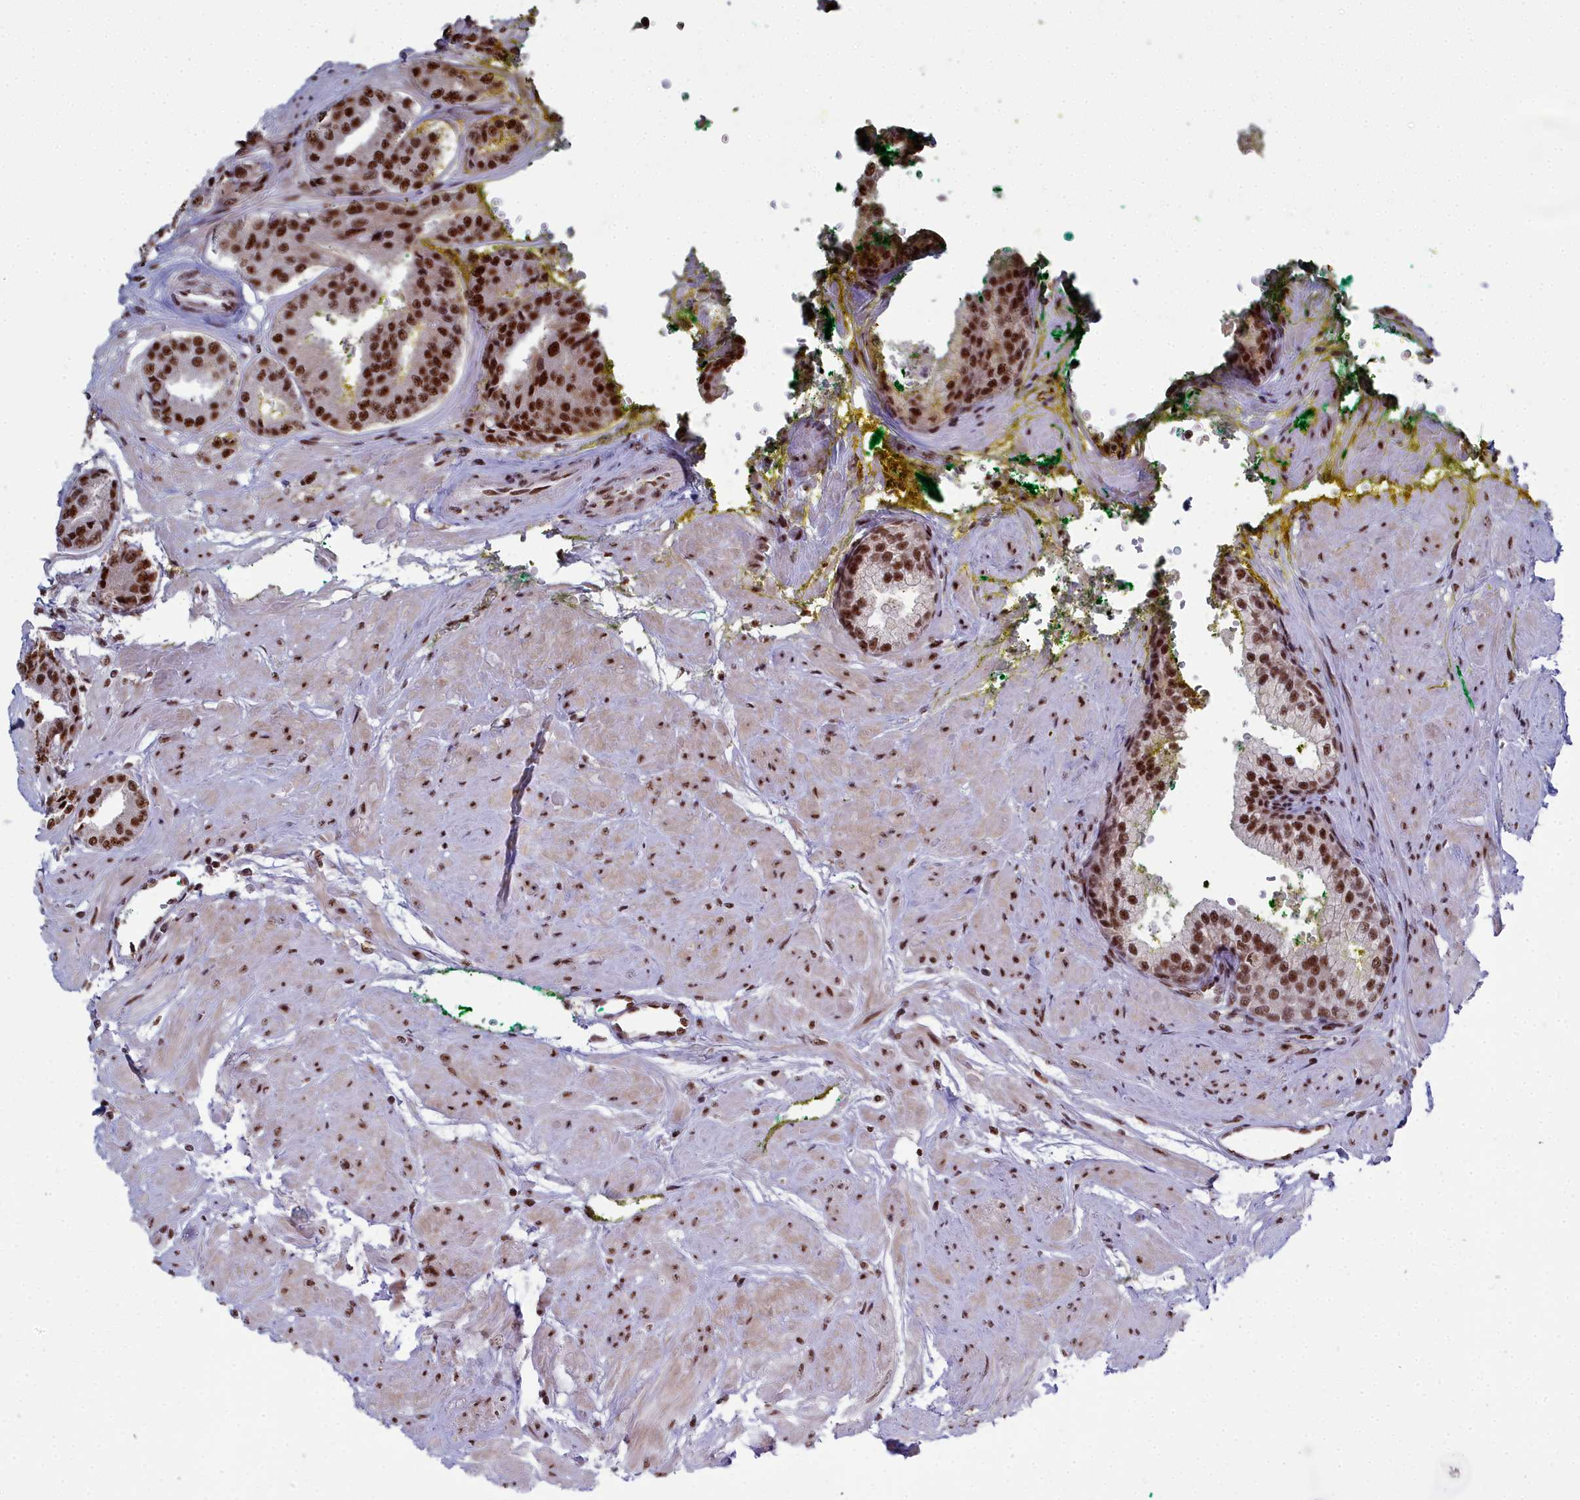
{"staining": {"intensity": "strong", "quantity": ">75%", "location": "nuclear"}, "tissue": "prostate cancer", "cell_type": "Tumor cells", "image_type": "cancer", "snomed": [{"axis": "morphology", "description": "Adenocarcinoma, High grade"}, {"axis": "topography", "description": "Prostate"}], "caption": "Prostate cancer was stained to show a protein in brown. There is high levels of strong nuclear expression in approximately >75% of tumor cells.", "gene": "SF3B3", "patient": {"sex": "male", "age": 63}}